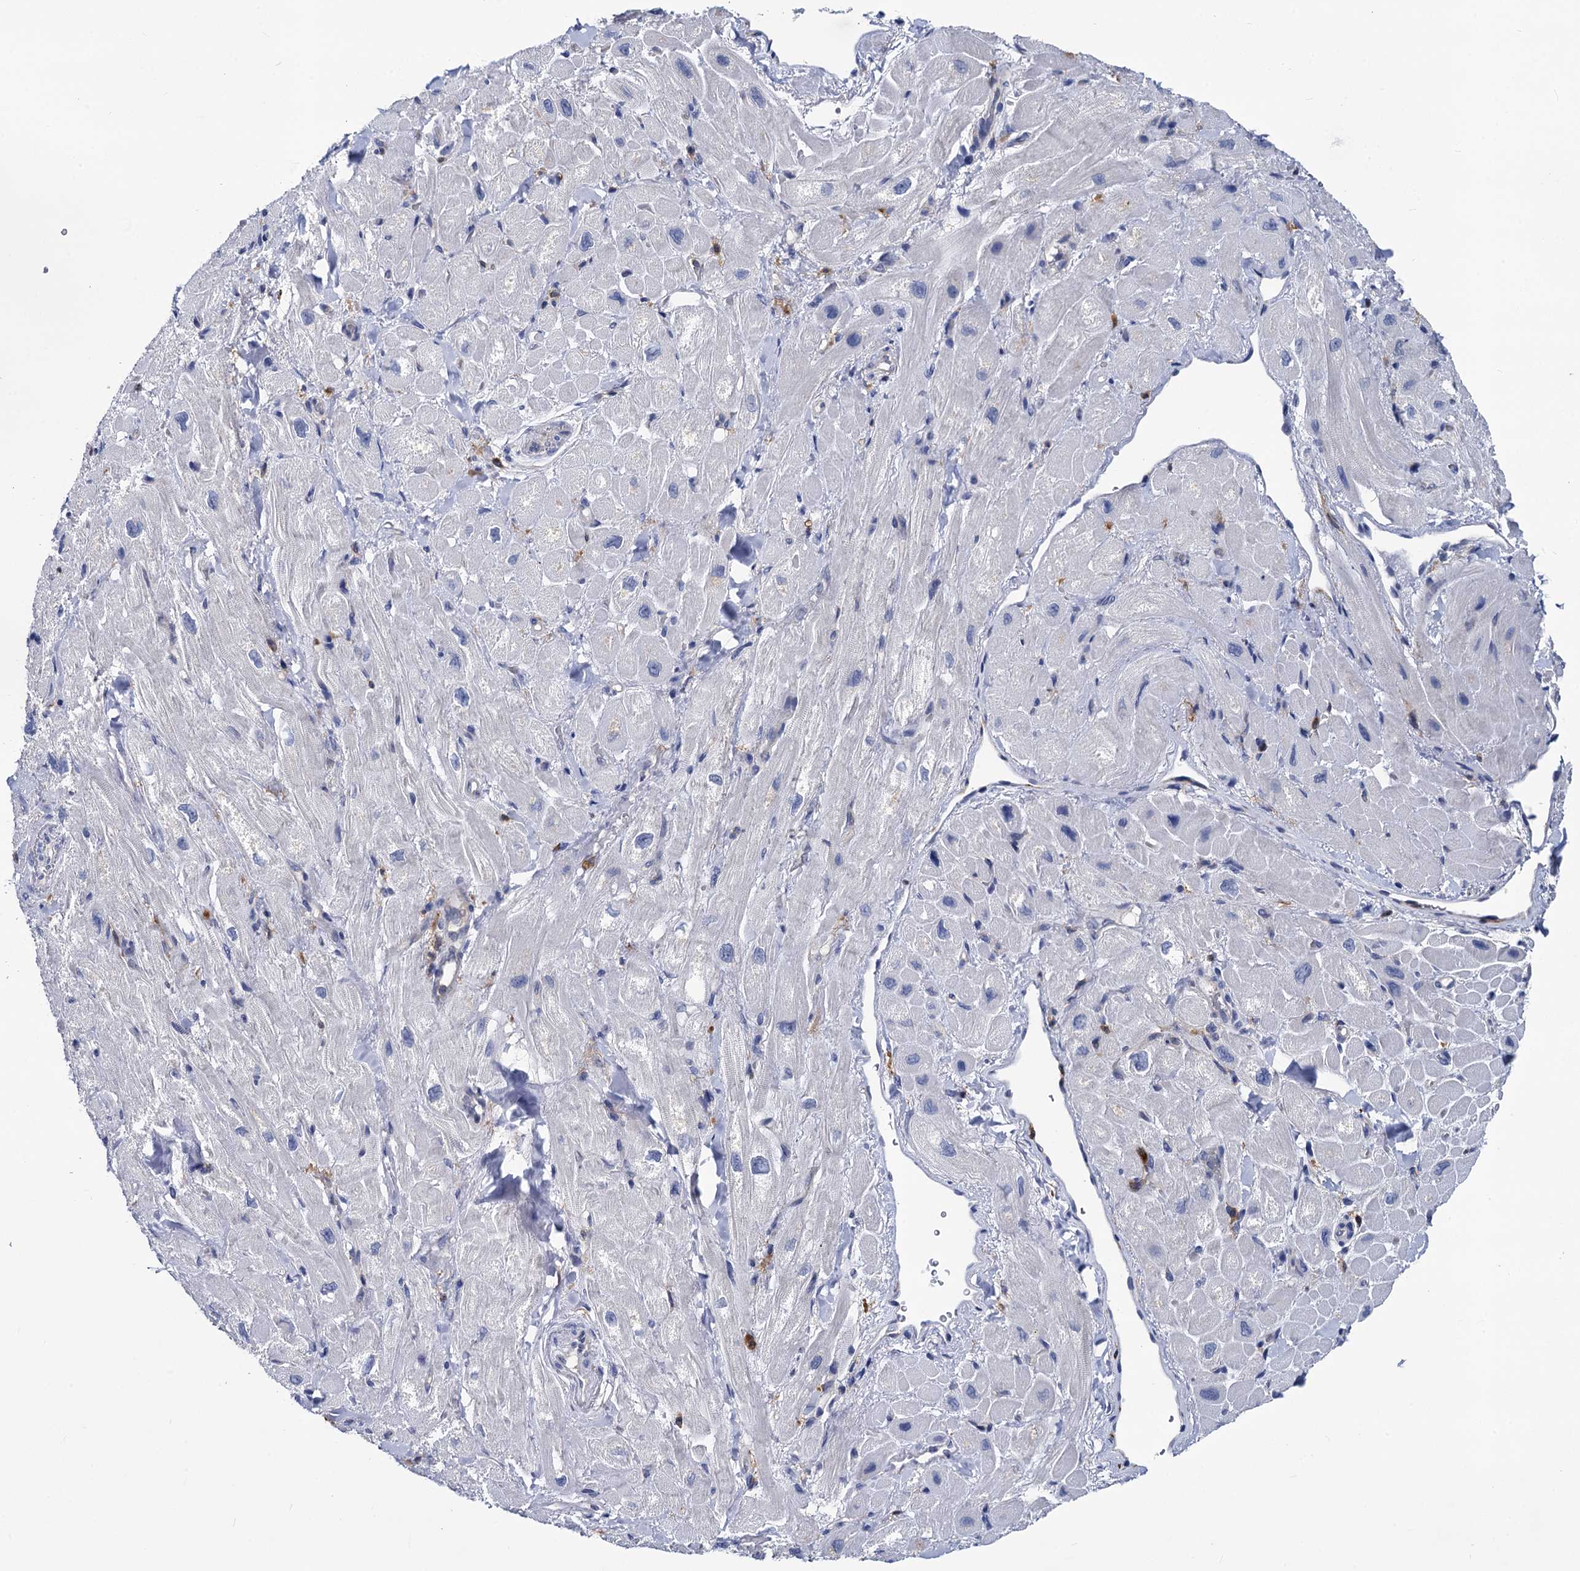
{"staining": {"intensity": "negative", "quantity": "none", "location": "none"}, "tissue": "heart muscle", "cell_type": "Cardiomyocytes", "image_type": "normal", "snomed": [{"axis": "morphology", "description": "Normal tissue, NOS"}, {"axis": "topography", "description": "Heart"}], "caption": "This micrograph is of benign heart muscle stained with immunohistochemistry to label a protein in brown with the nuclei are counter-stained blue. There is no staining in cardiomyocytes. (DAB IHC with hematoxylin counter stain).", "gene": "RHOG", "patient": {"sex": "male", "age": 65}}